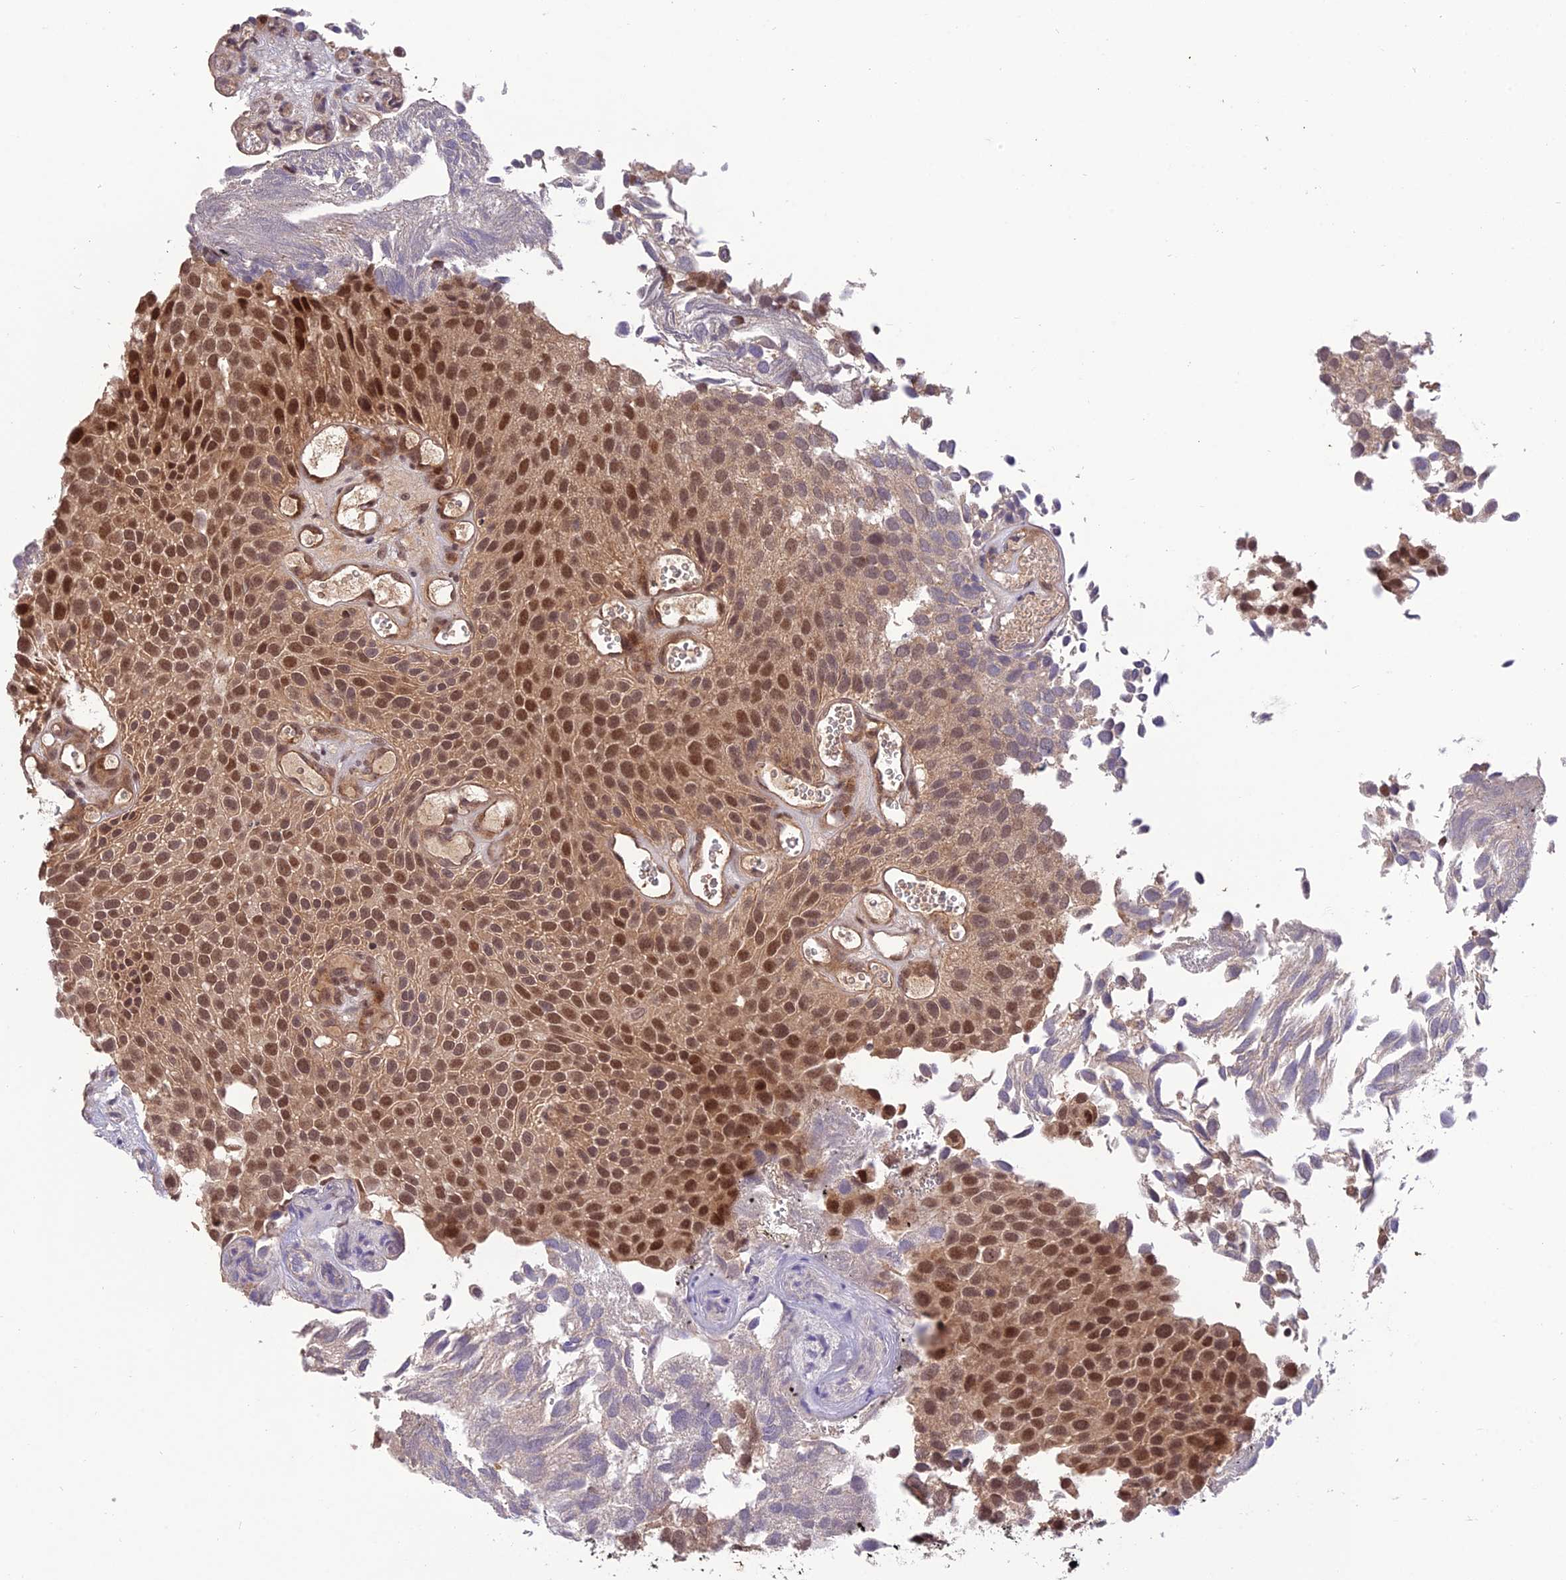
{"staining": {"intensity": "strong", "quantity": ">75%", "location": "cytoplasmic/membranous,nuclear"}, "tissue": "urothelial cancer", "cell_type": "Tumor cells", "image_type": "cancer", "snomed": [{"axis": "morphology", "description": "Urothelial carcinoma, Low grade"}, {"axis": "topography", "description": "Urinary bladder"}], "caption": "Immunohistochemistry photomicrograph of human urothelial cancer stained for a protein (brown), which reveals high levels of strong cytoplasmic/membranous and nuclear staining in approximately >75% of tumor cells.", "gene": "REV1", "patient": {"sex": "male", "age": 89}}